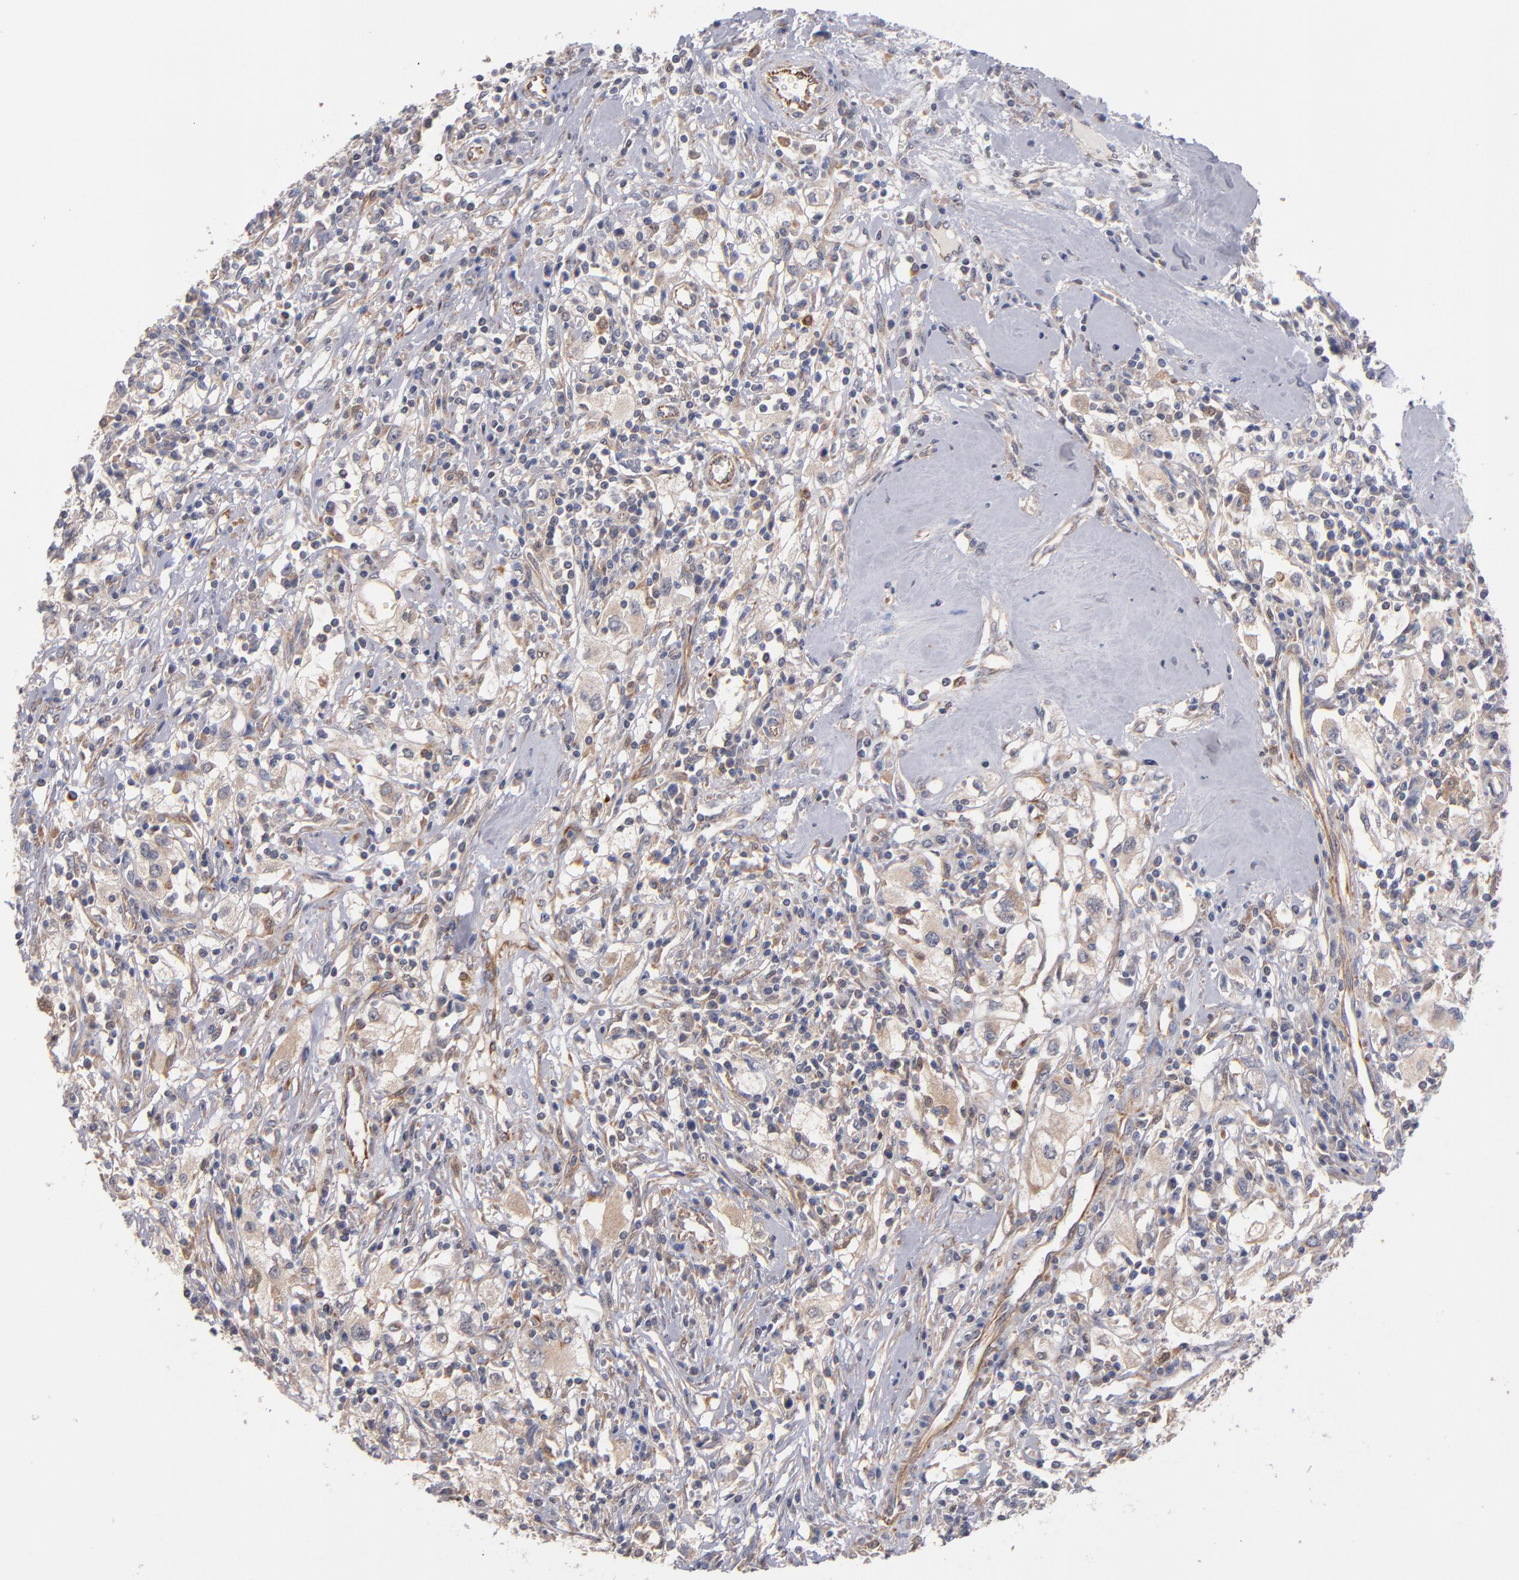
{"staining": {"intensity": "moderate", "quantity": ">75%", "location": "cytoplasmic/membranous"}, "tissue": "renal cancer", "cell_type": "Tumor cells", "image_type": "cancer", "snomed": [{"axis": "morphology", "description": "Adenocarcinoma, NOS"}, {"axis": "topography", "description": "Kidney"}], "caption": "IHC micrograph of neoplastic tissue: renal cancer stained using IHC shows medium levels of moderate protein expression localized specifically in the cytoplasmic/membranous of tumor cells, appearing as a cytoplasmic/membranous brown color.", "gene": "GMFG", "patient": {"sex": "male", "age": 82}}